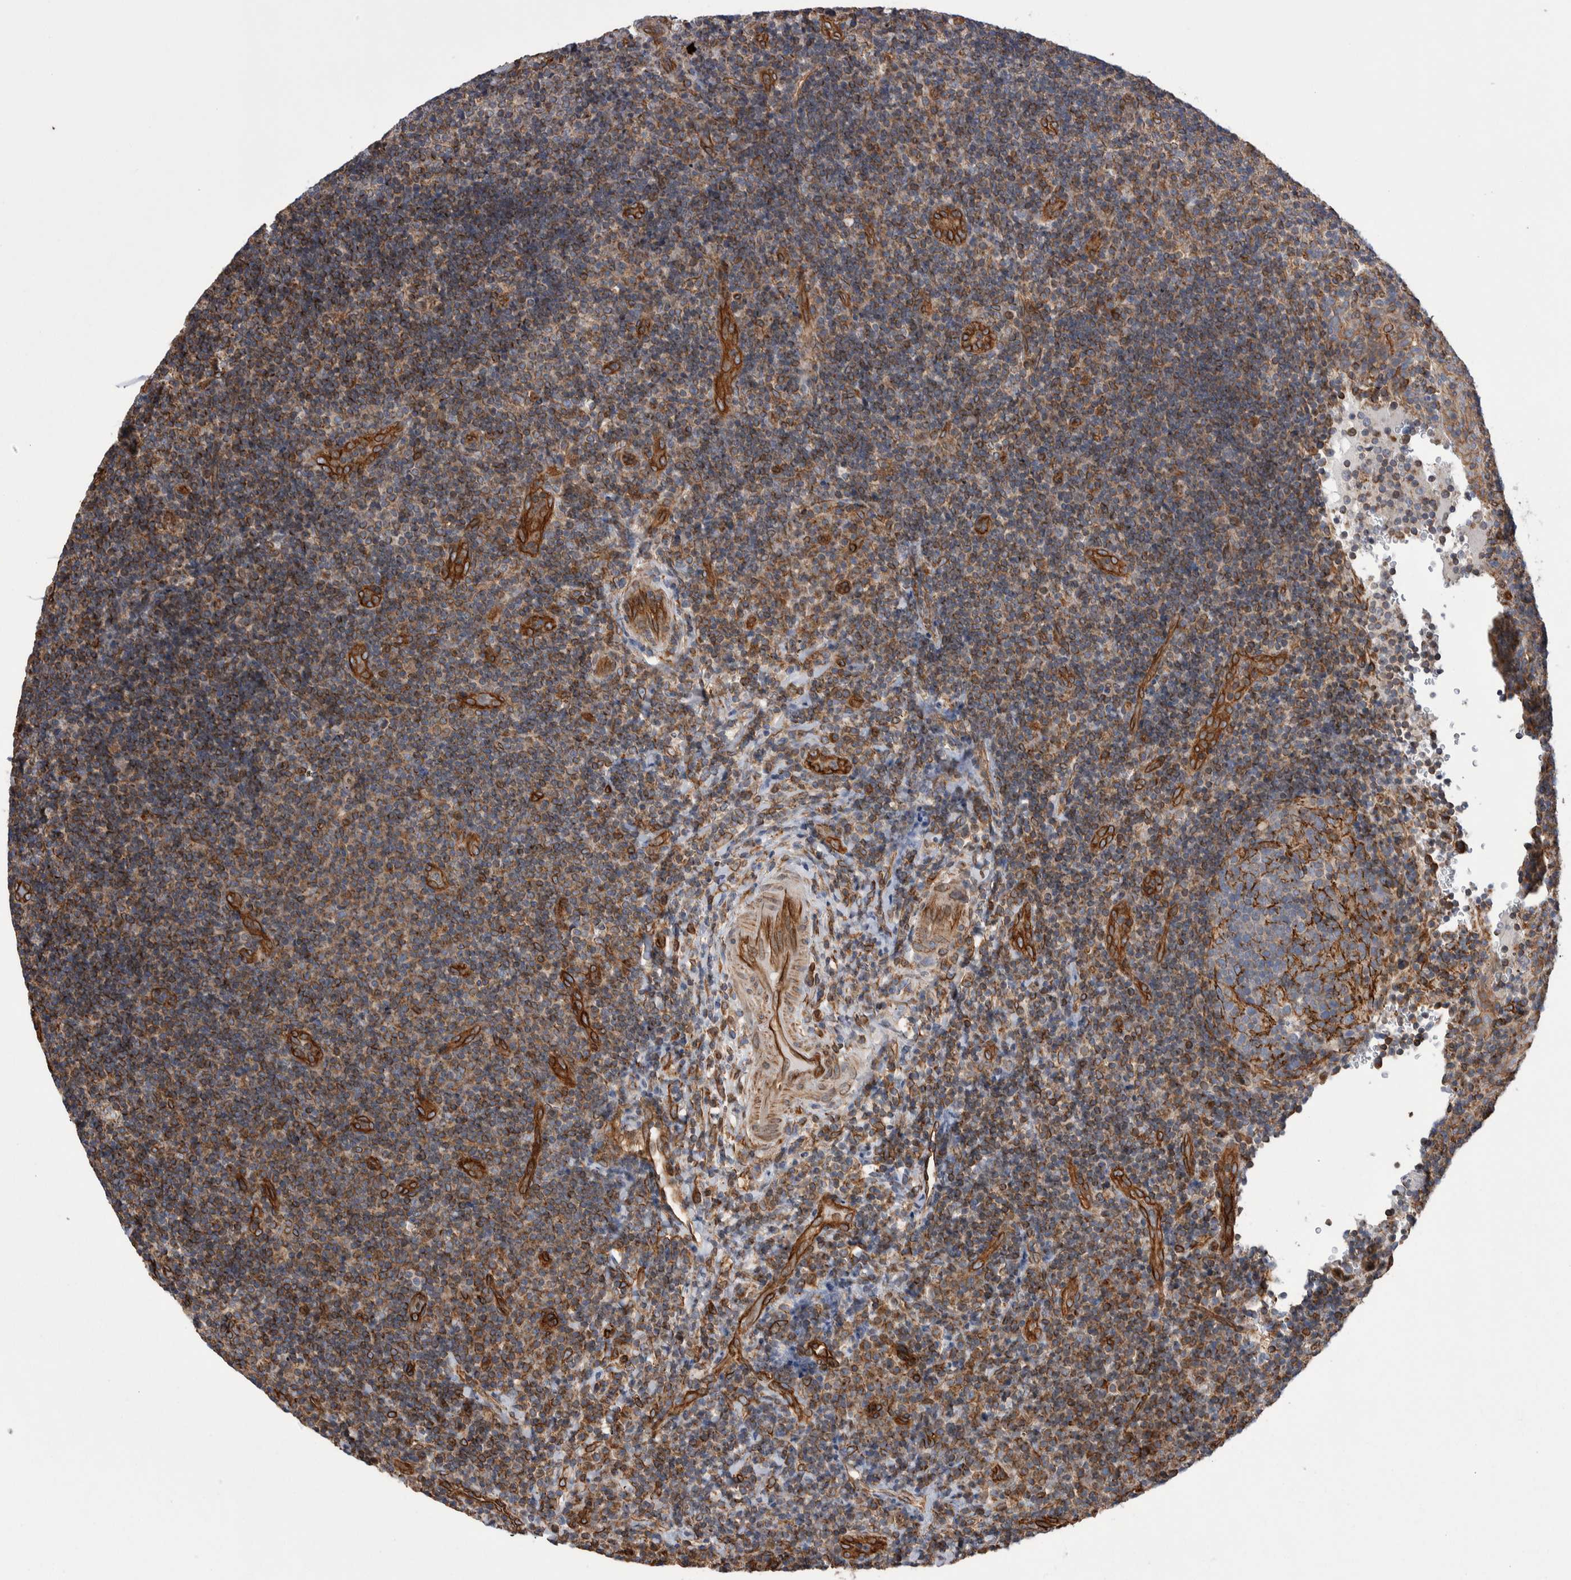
{"staining": {"intensity": "moderate", "quantity": ">75%", "location": "cytoplasmic/membranous"}, "tissue": "lymphoma", "cell_type": "Tumor cells", "image_type": "cancer", "snomed": [{"axis": "morphology", "description": "Malignant lymphoma, non-Hodgkin's type, High grade"}, {"axis": "topography", "description": "Tonsil"}], "caption": "A brown stain highlights moderate cytoplasmic/membranous positivity of a protein in human lymphoma tumor cells.", "gene": "KIF12", "patient": {"sex": "female", "age": 36}}